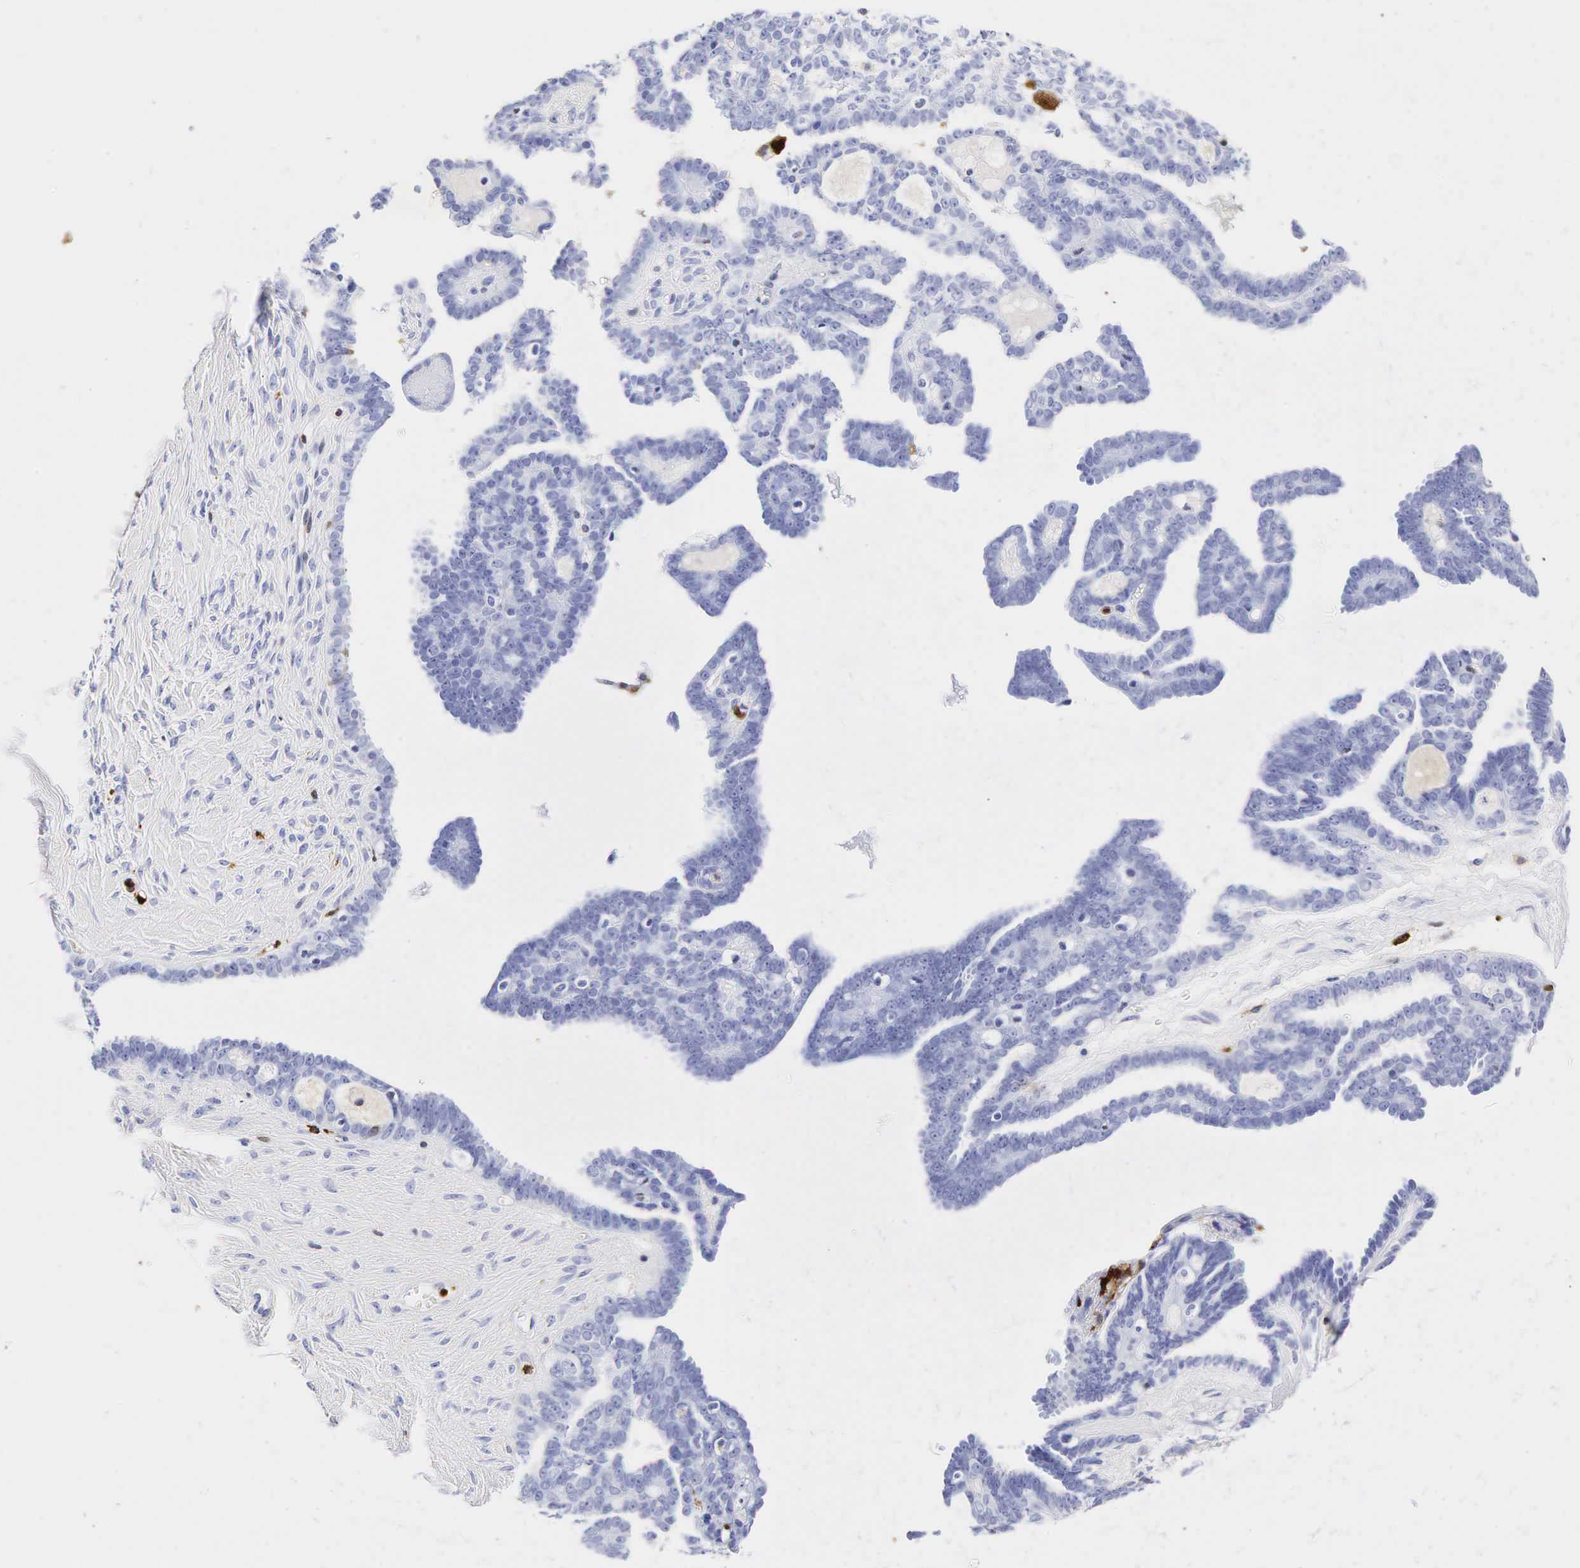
{"staining": {"intensity": "negative", "quantity": "none", "location": "none"}, "tissue": "ovarian cancer", "cell_type": "Tumor cells", "image_type": "cancer", "snomed": [{"axis": "morphology", "description": "Cystadenocarcinoma, serous, NOS"}, {"axis": "topography", "description": "Ovary"}], "caption": "Immunohistochemical staining of ovarian cancer (serous cystadenocarcinoma) displays no significant staining in tumor cells. The staining is performed using DAB (3,3'-diaminobenzidine) brown chromogen with nuclei counter-stained in using hematoxylin.", "gene": "LYZ", "patient": {"sex": "female", "age": 71}}